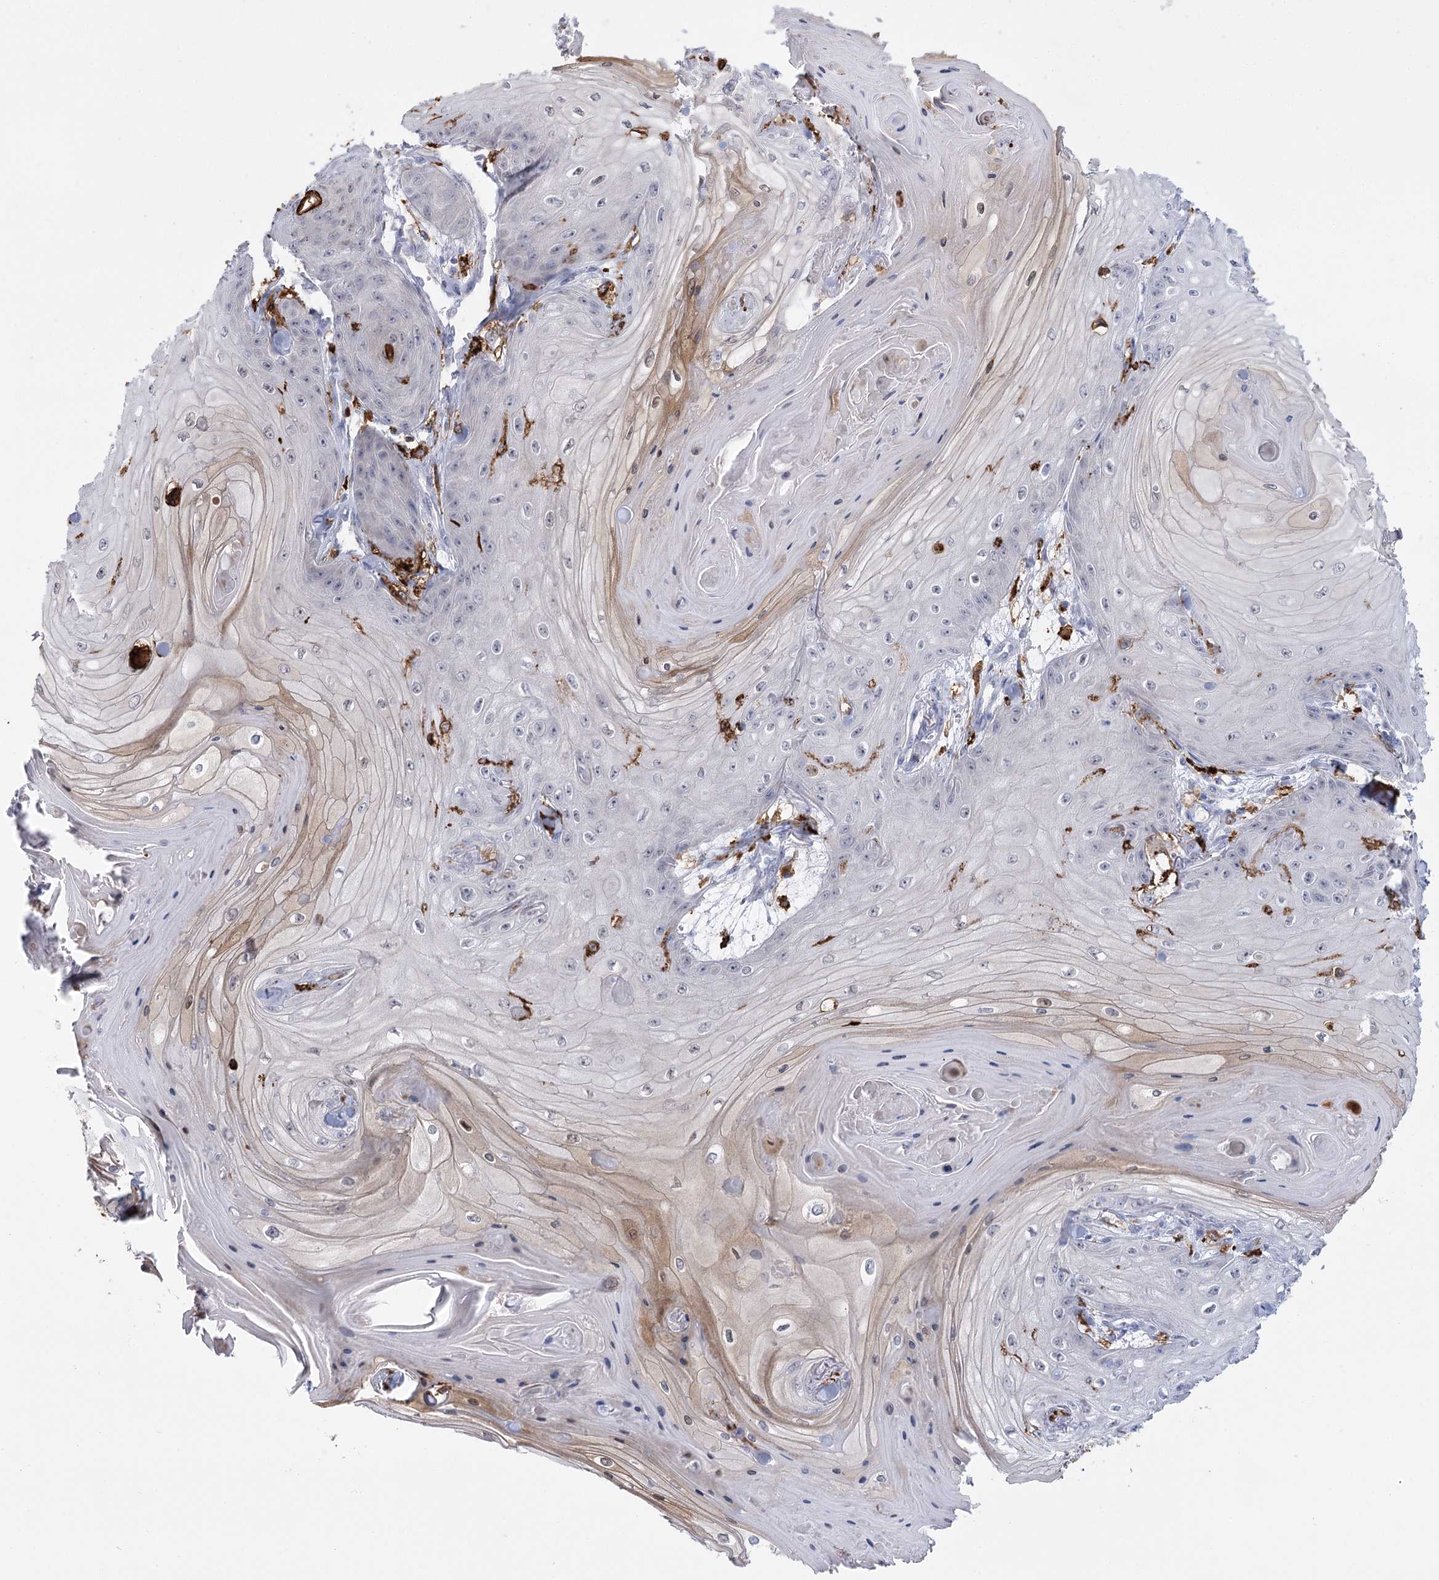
{"staining": {"intensity": "negative", "quantity": "none", "location": "none"}, "tissue": "skin cancer", "cell_type": "Tumor cells", "image_type": "cancer", "snomed": [{"axis": "morphology", "description": "Squamous cell carcinoma, NOS"}, {"axis": "topography", "description": "Skin"}], "caption": "Human skin squamous cell carcinoma stained for a protein using IHC exhibits no positivity in tumor cells.", "gene": "PIWIL4", "patient": {"sex": "male", "age": 74}}